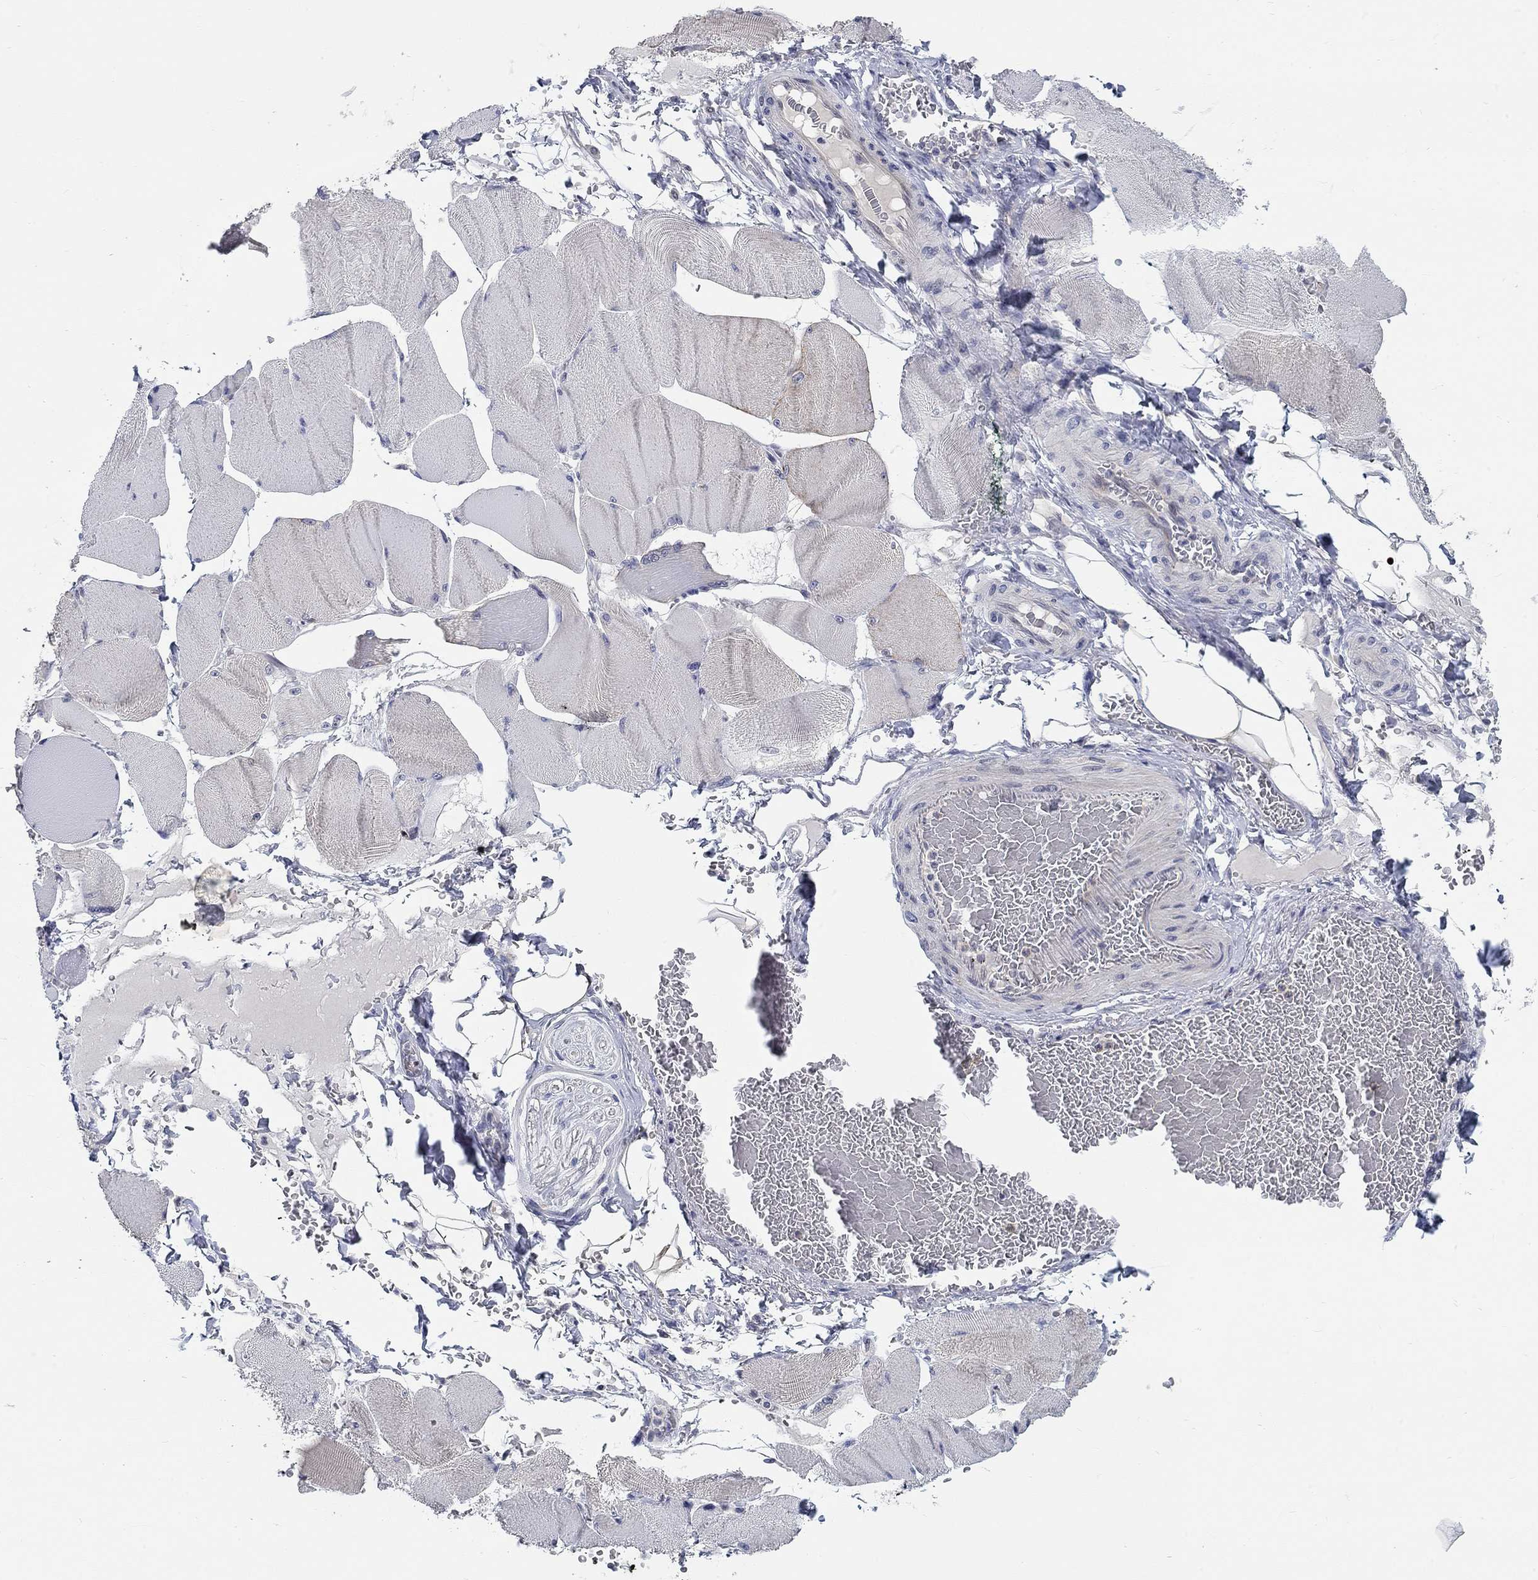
{"staining": {"intensity": "negative", "quantity": "none", "location": "none"}, "tissue": "skeletal muscle", "cell_type": "Myocytes", "image_type": "normal", "snomed": [{"axis": "morphology", "description": "Normal tissue, NOS"}, {"axis": "topography", "description": "Skeletal muscle"}], "caption": "IHC image of normal skeletal muscle: human skeletal muscle stained with DAB (3,3'-diaminobenzidine) displays no significant protein staining in myocytes.", "gene": "SMIM18", "patient": {"sex": "male", "age": 56}}